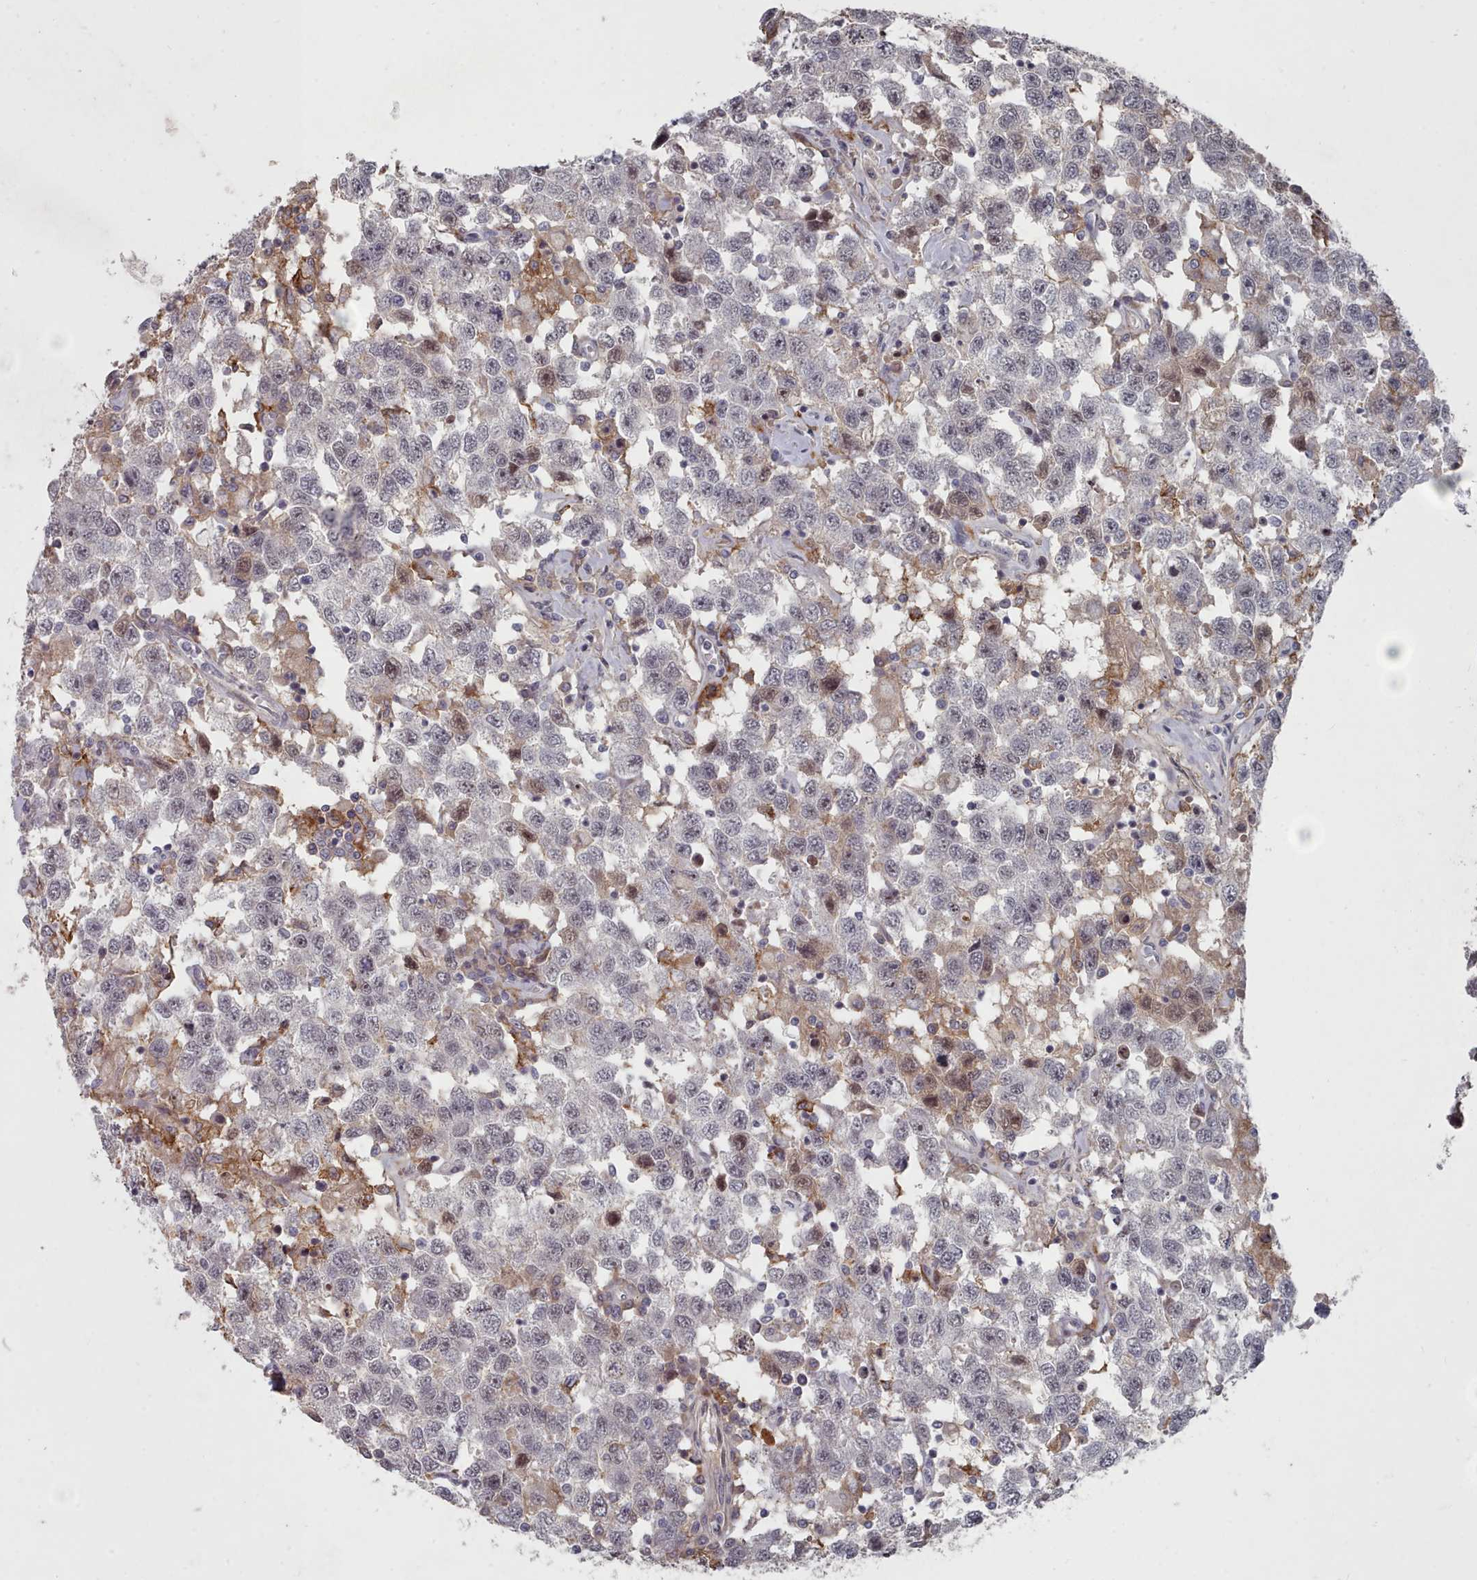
{"staining": {"intensity": "negative", "quantity": "none", "location": "none"}, "tissue": "testis cancer", "cell_type": "Tumor cells", "image_type": "cancer", "snomed": [{"axis": "morphology", "description": "Seminoma, NOS"}, {"axis": "topography", "description": "Testis"}], "caption": "There is no significant staining in tumor cells of testis cancer.", "gene": "COL8A2", "patient": {"sex": "male", "age": 41}}